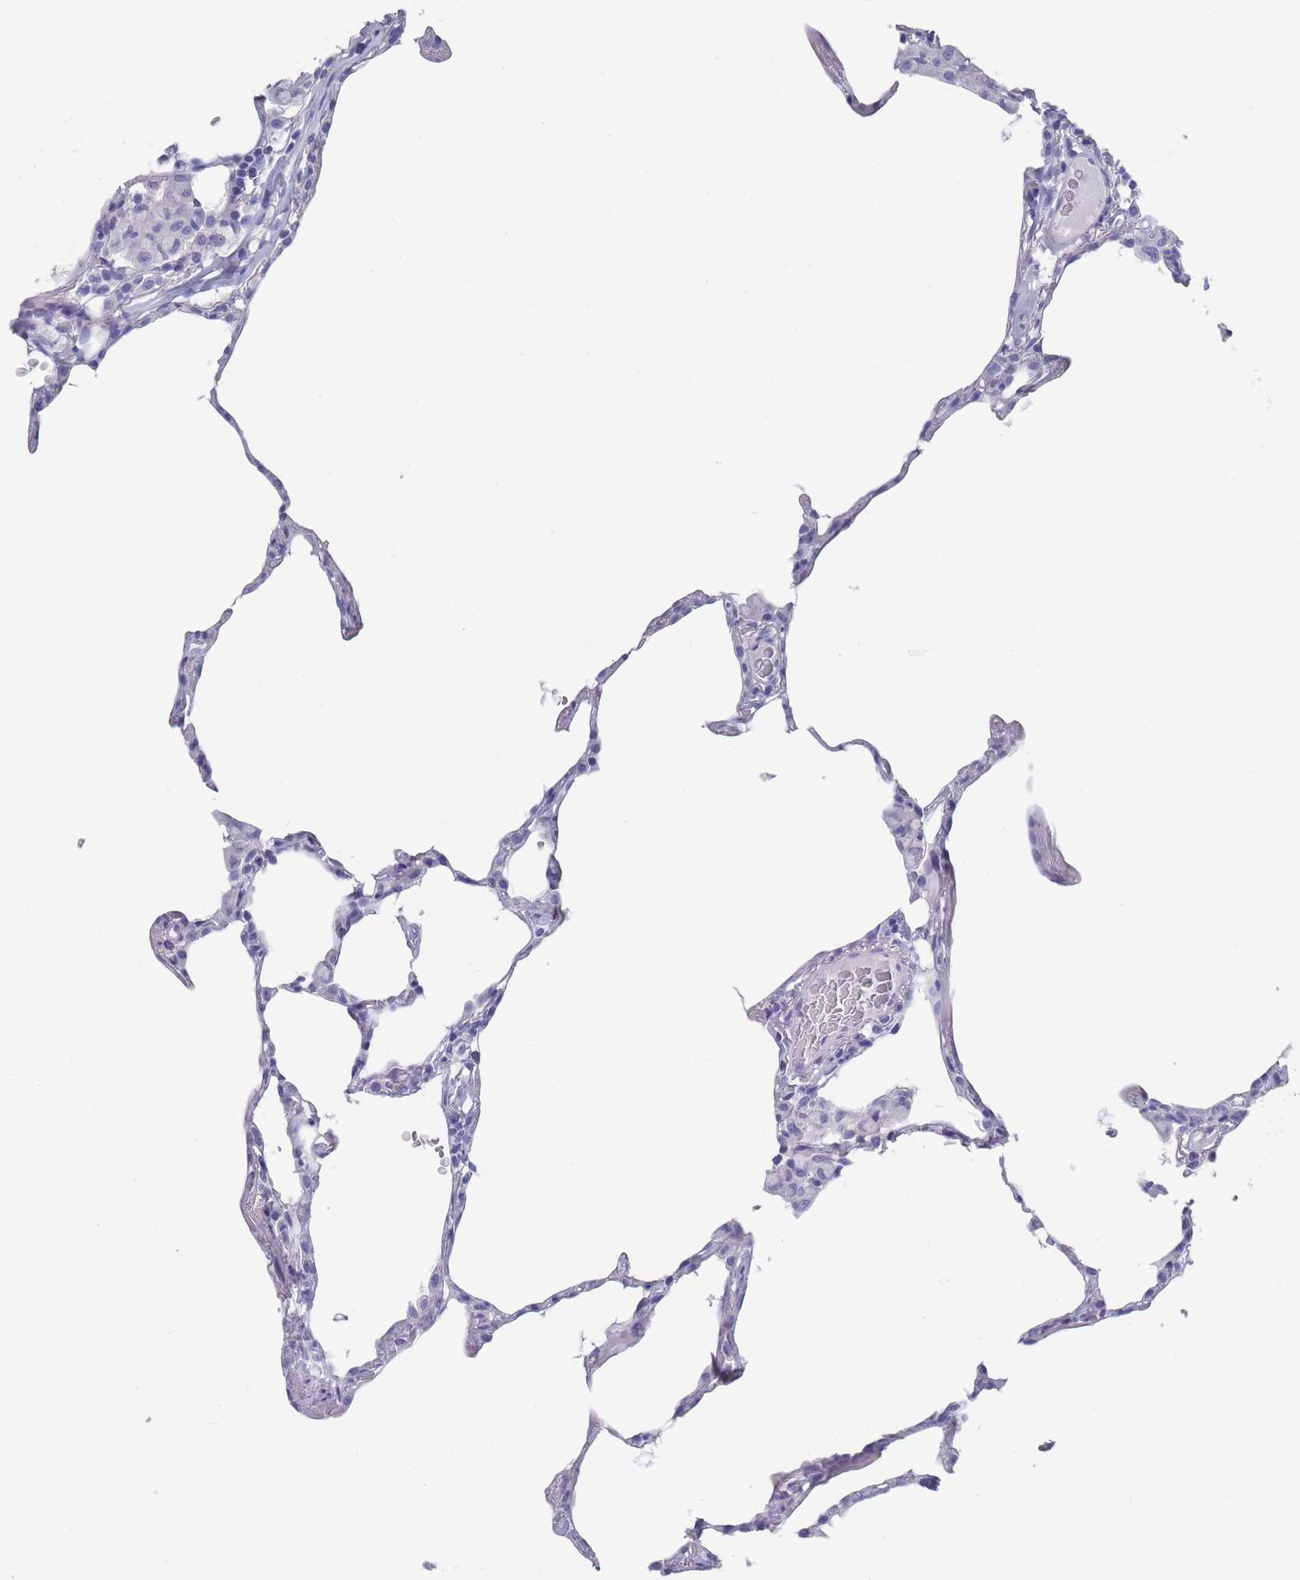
{"staining": {"intensity": "negative", "quantity": "none", "location": "none"}, "tissue": "lung", "cell_type": "Alveolar cells", "image_type": "normal", "snomed": [{"axis": "morphology", "description": "Normal tissue, NOS"}, {"axis": "topography", "description": "Lung"}], "caption": "DAB (3,3'-diaminobenzidine) immunohistochemical staining of unremarkable human lung displays no significant positivity in alveolar cells. Nuclei are stained in blue.", "gene": "RAB2B", "patient": {"sex": "female", "age": 57}}